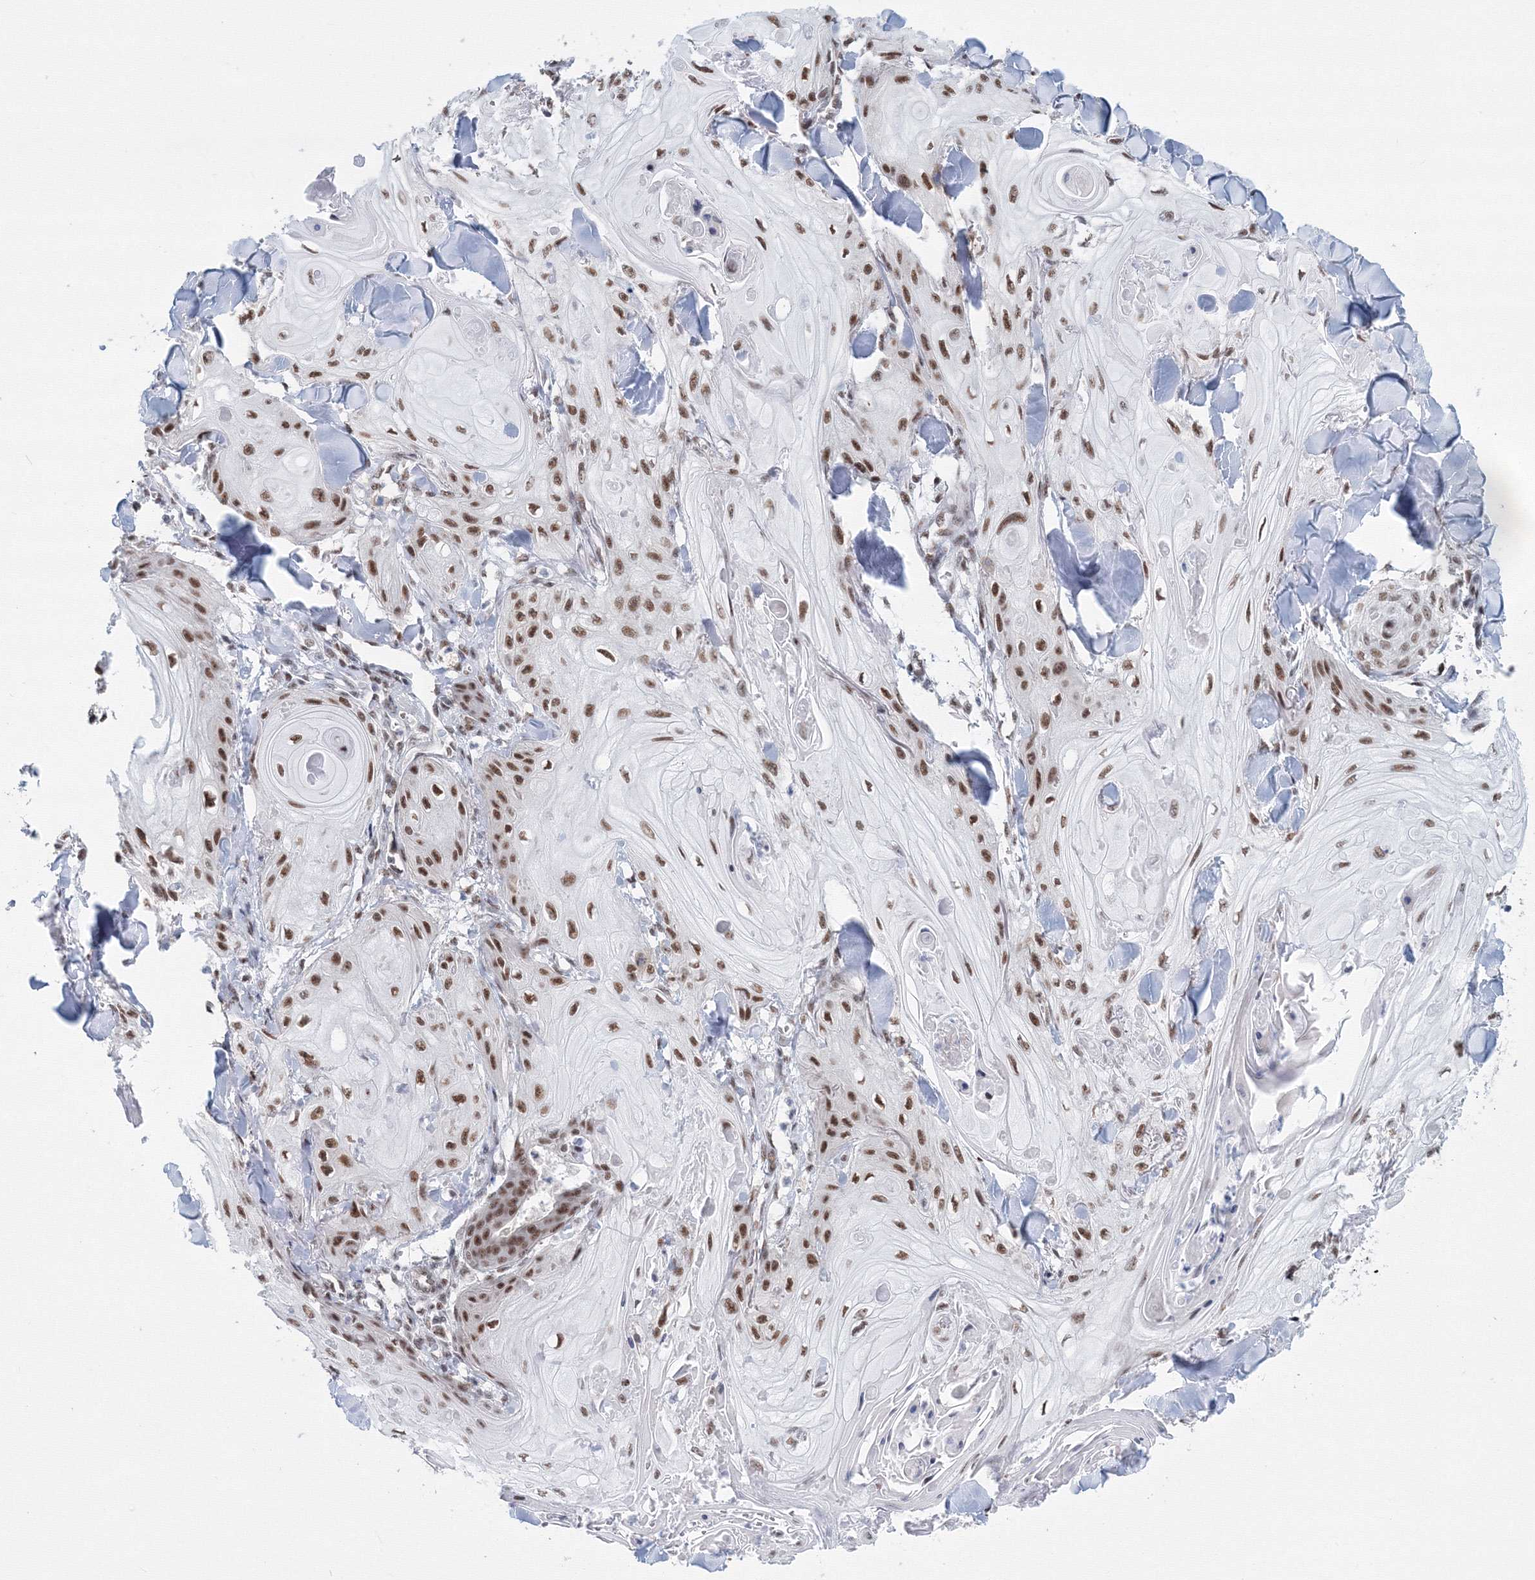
{"staining": {"intensity": "strong", "quantity": ">75%", "location": "nuclear"}, "tissue": "skin cancer", "cell_type": "Tumor cells", "image_type": "cancer", "snomed": [{"axis": "morphology", "description": "Squamous cell carcinoma, NOS"}, {"axis": "topography", "description": "Skin"}], "caption": "Immunohistochemical staining of skin cancer (squamous cell carcinoma) demonstrates high levels of strong nuclear protein positivity in about >75% of tumor cells.", "gene": "SF3B6", "patient": {"sex": "male", "age": 74}}